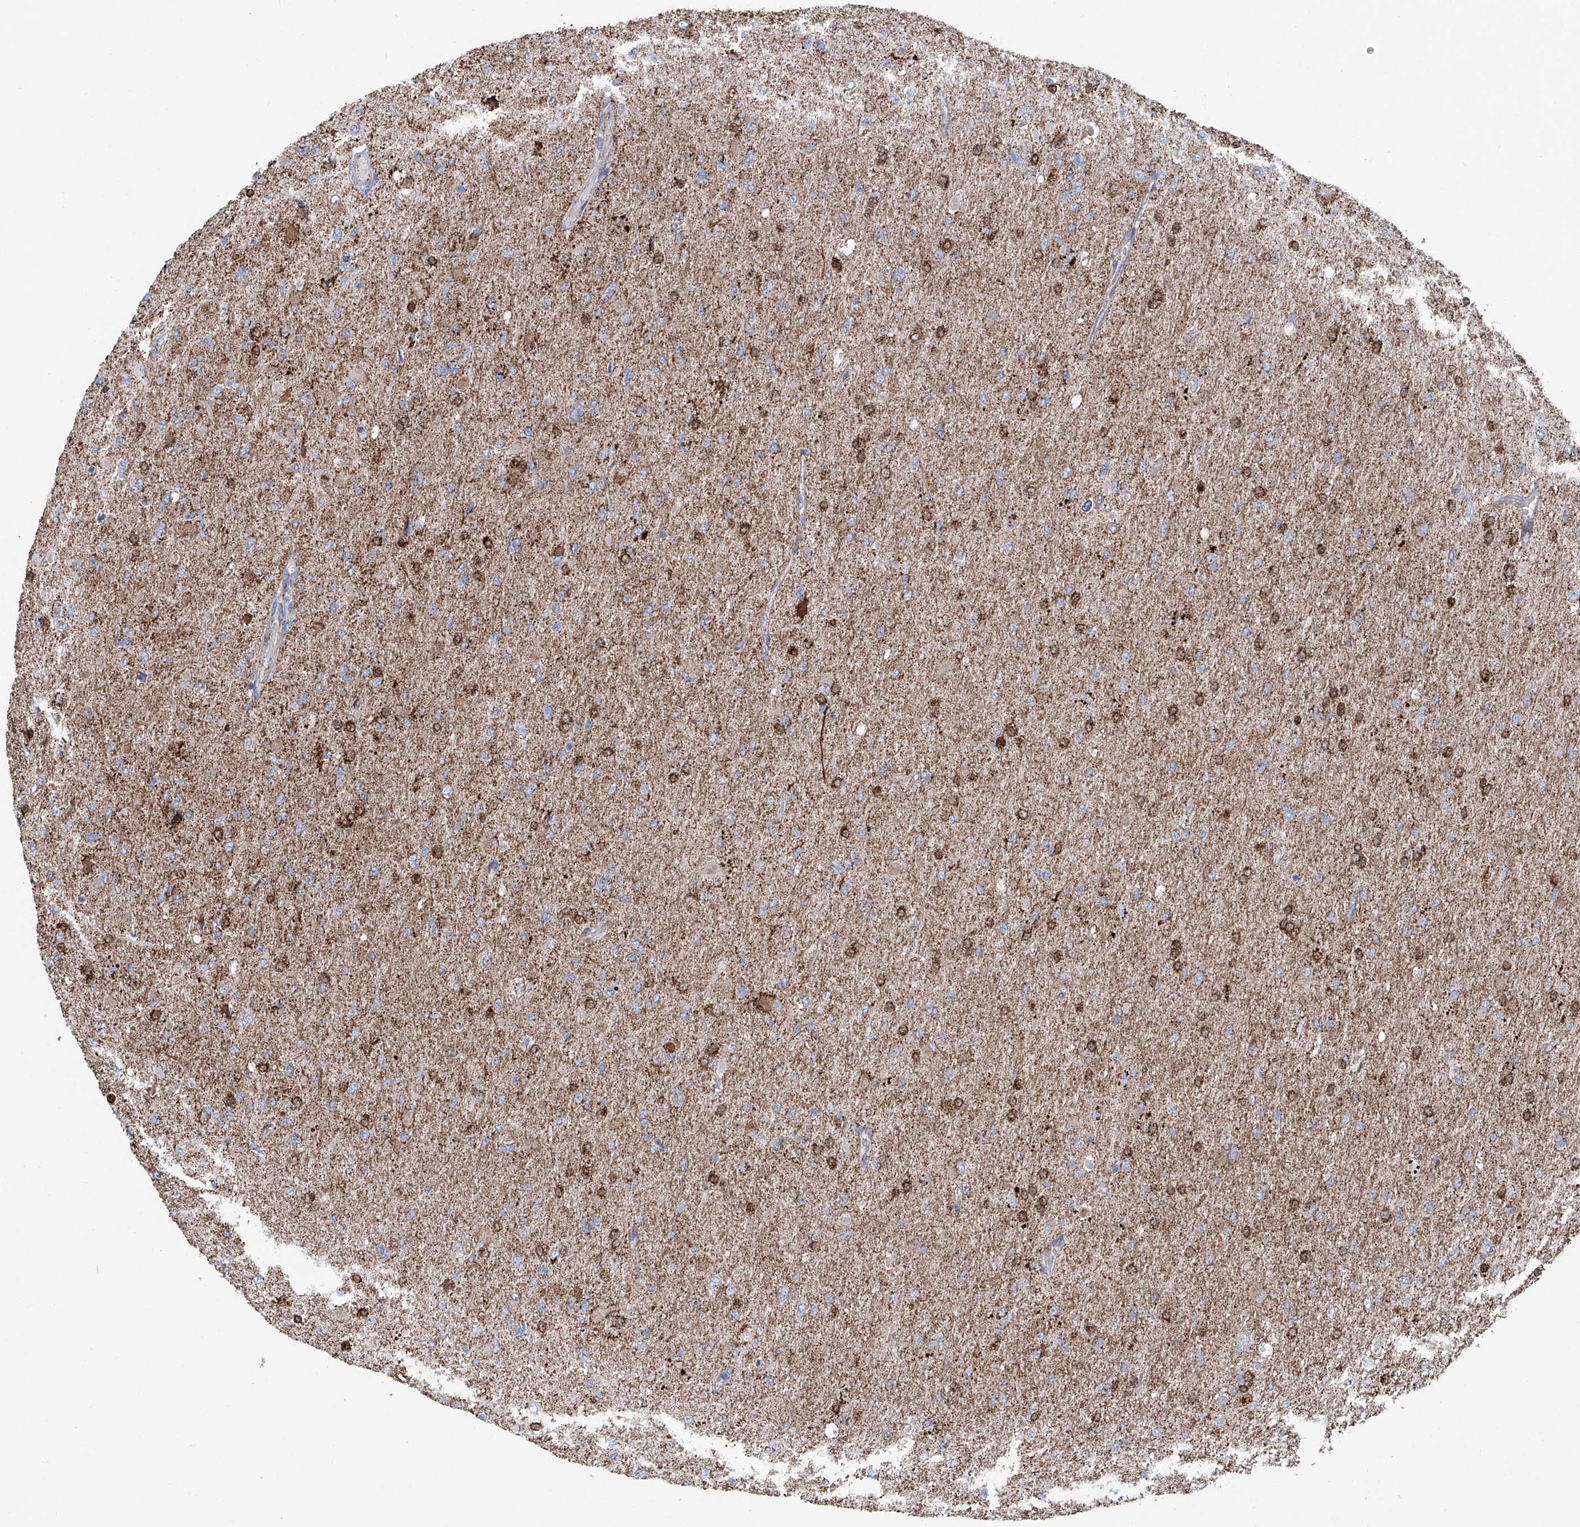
{"staining": {"intensity": "weak", "quantity": "25%-75%", "location": "cytoplasmic/membranous"}, "tissue": "glioma", "cell_type": "Tumor cells", "image_type": "cancer", "snomed": [{"axis": "morphology", "description": "Glioma, malignant, High grade"}, {"axis": "topography", "description": "Cerebral cortex"}], "caption": "Weak cytoplasmic/membranous expression for a protein is appreciated in about 25%-75% of tumor cells of glioma using immunohistochemistry (IHC).", "gene": "ALDH6A1", "patient": {"sex": "female", "age": 36}}